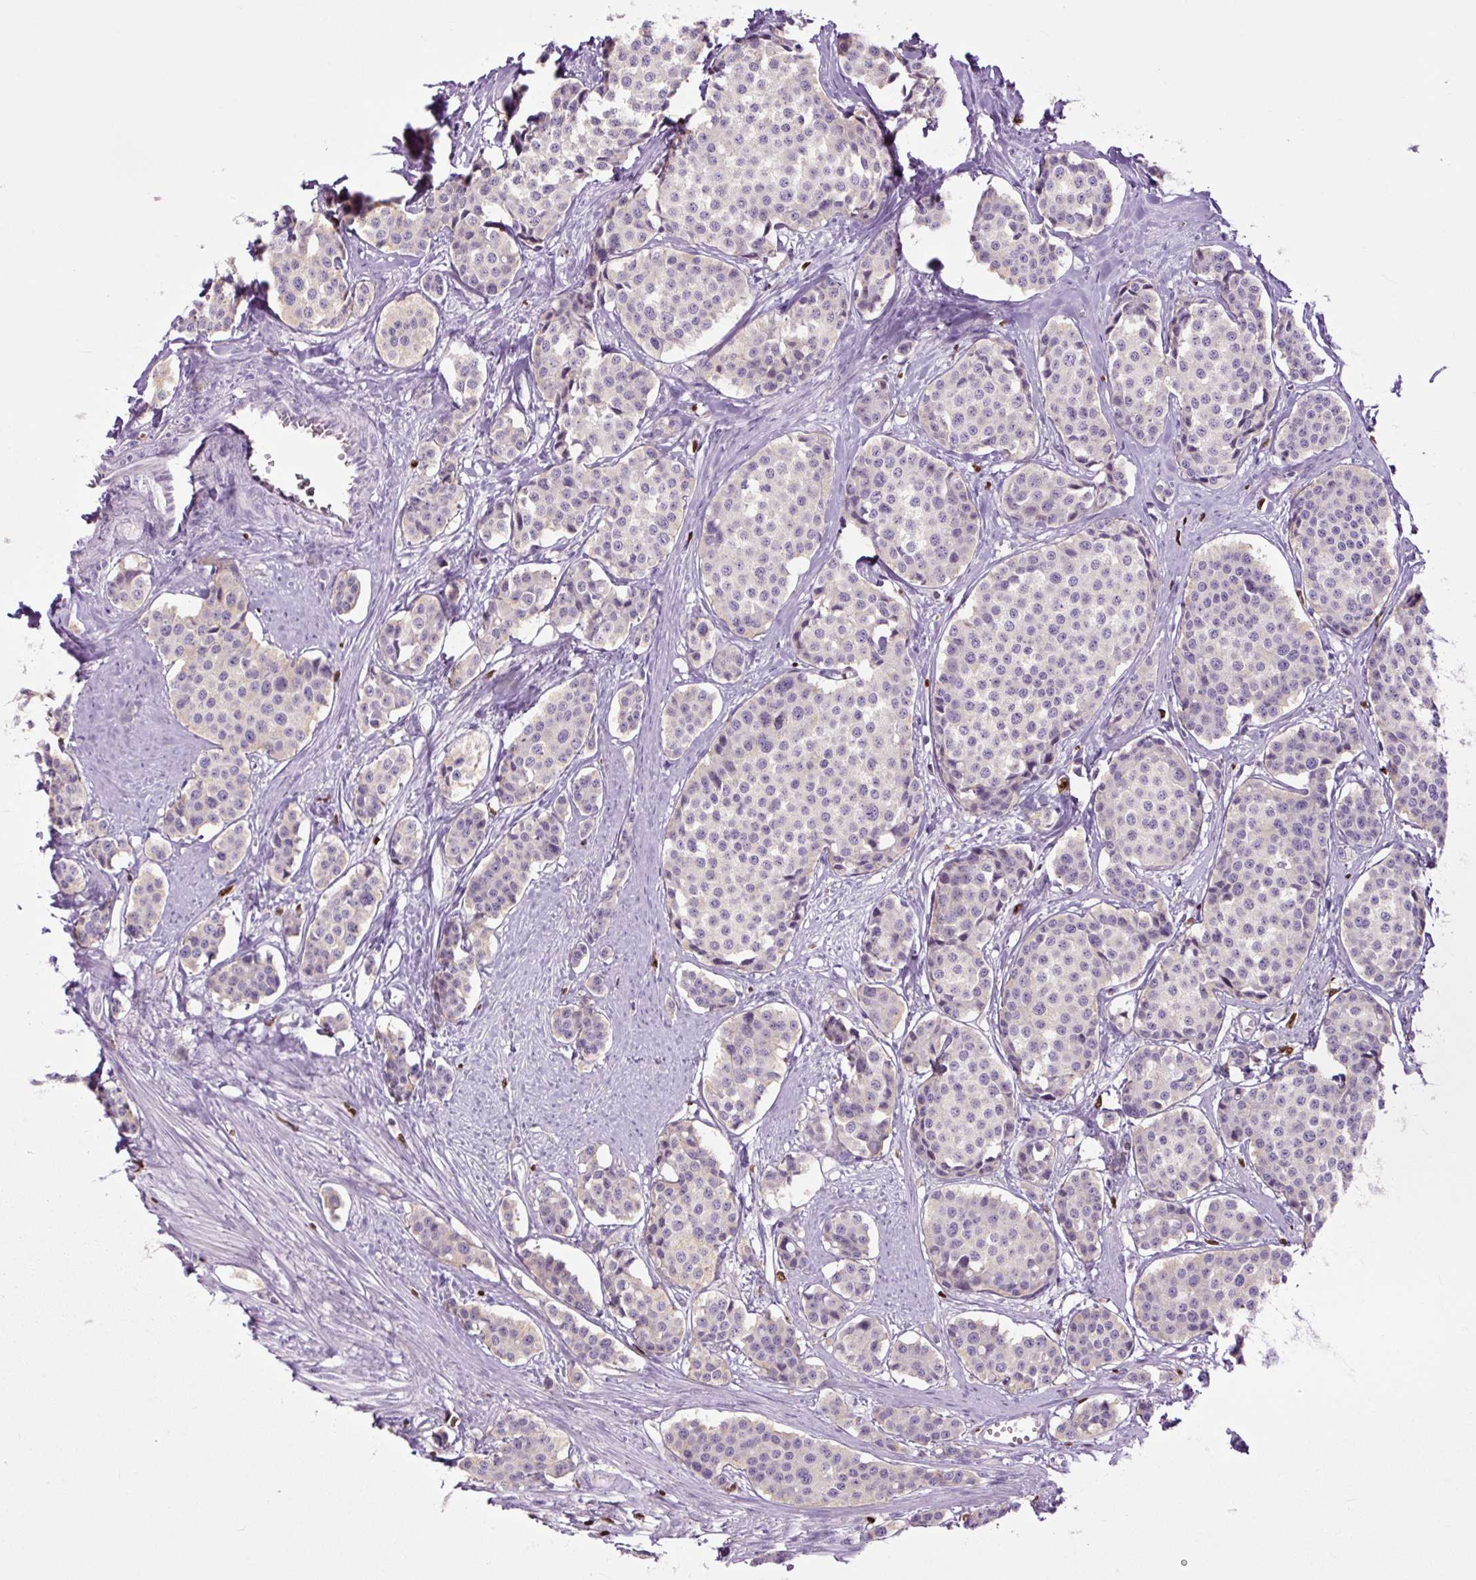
{"staining": {"intensity": "negative", "quantity": "none", "location": "none"}, "tissue": "carcinoid", "cell_type": "Tumor cells", "image_type": "cancer", "snomed": [{"axis": "morphology", "description": "Carcinoid, malignant, NOS"}, {"axis": "topography", "description": "Small intestine"}], "caption": "A high-resolution image shows IHC staining of malignant carcinoid, which shows no significant positivity in tumor cells.", "gene": "SPI1", "patient": {"sex": "male", "age": 60}}